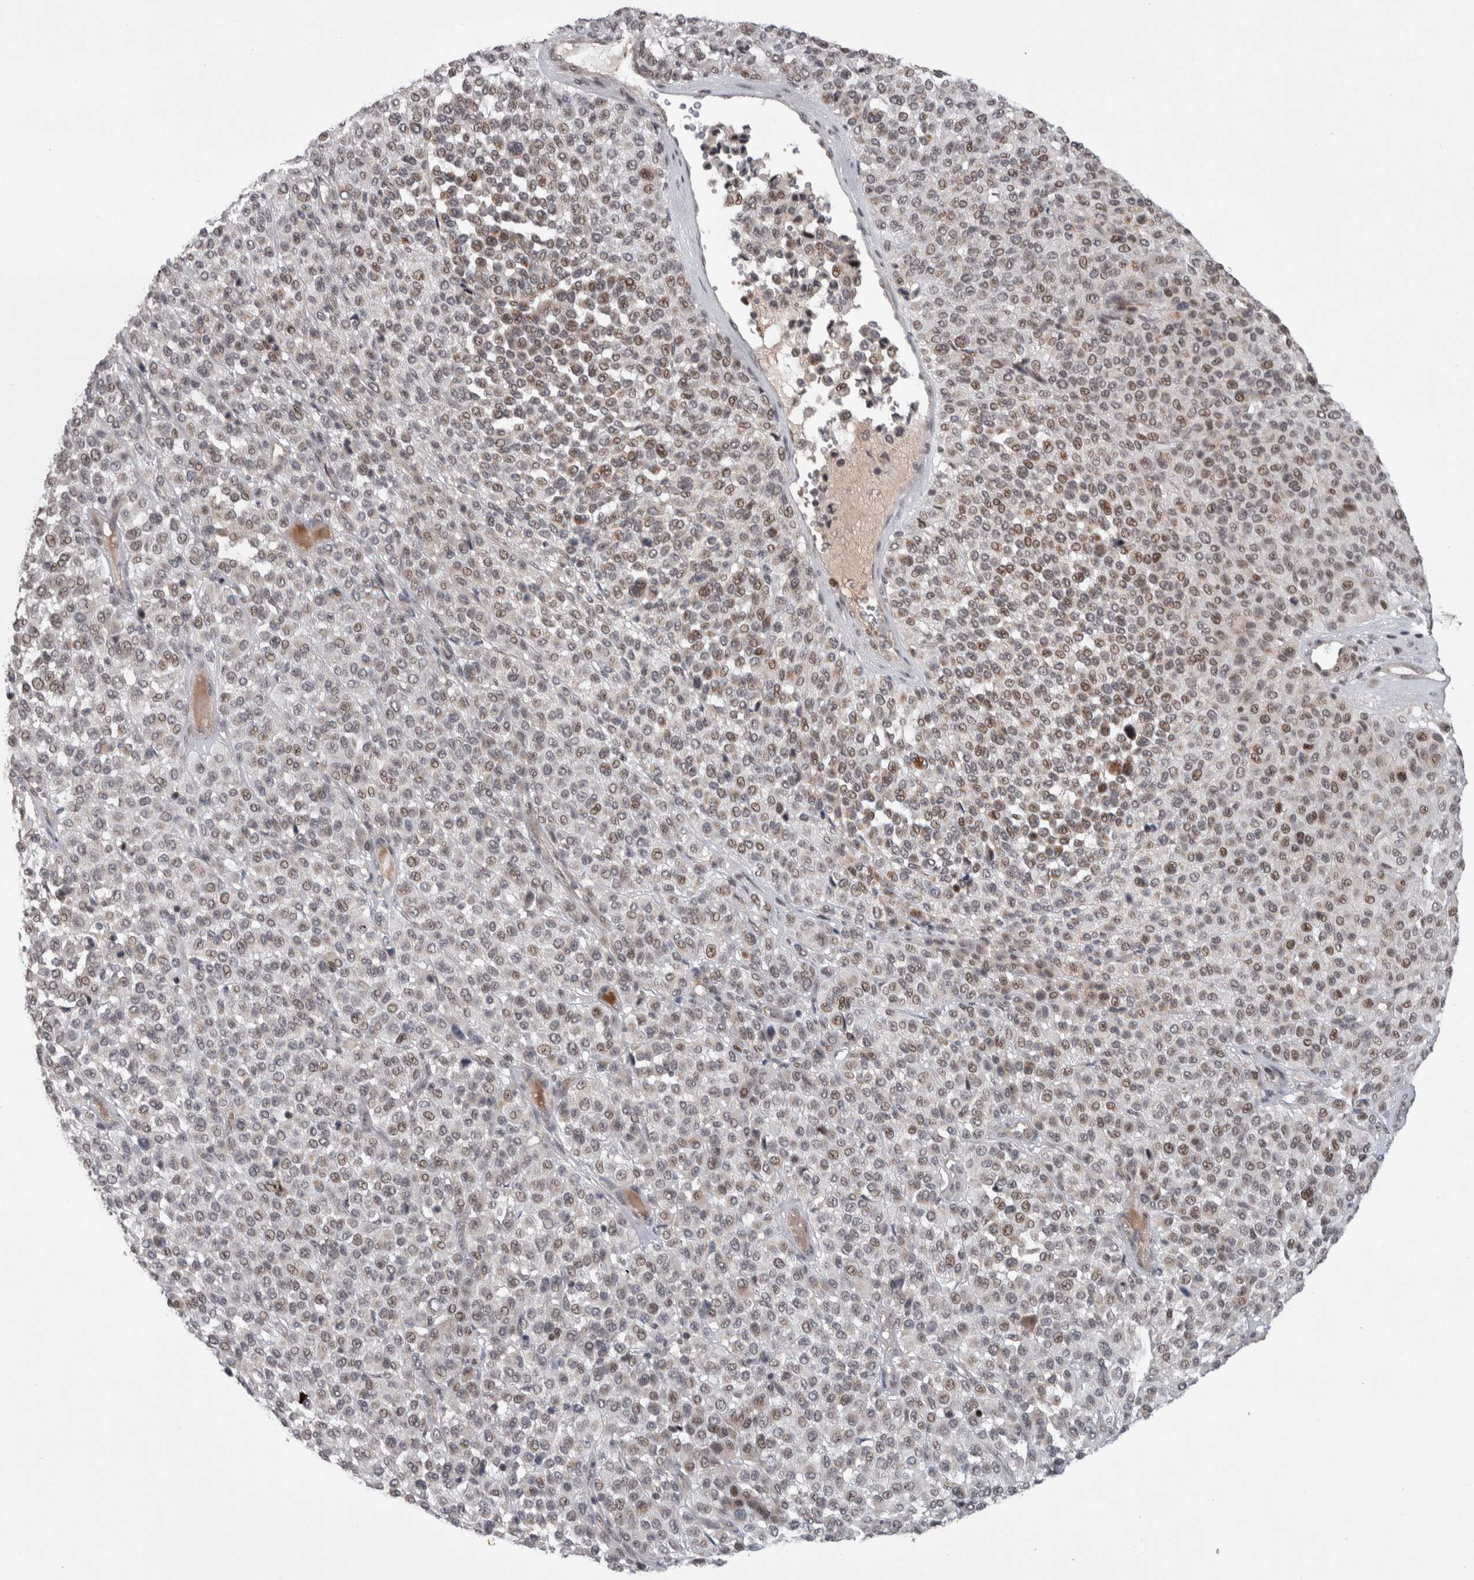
{"staining": {"intensity": "weak", "quantity": "25%-75%", "location": "nuclear"}, "tissue": "melanoma", "cell_type": "Tumor cells", "image_type": "cancer", "snomed": [{"axis": "morphology", "description": "Malignant melanoma, Metastatic site"}, {"axis": "topography", "description": "Pancreas"}], "caption": "Immunohistochemistry (DAB (3,3'-diaminobenzidine)) staining of melanoma exhibits weak nuclear protein expression in about 25%-75% of tumor cells. The protein is stained brown, and the nuclei are stained in blue (DAB (3,3'-diaminobenzidine) IHC with brightfield microscopy, high magnification).", "gene": "ZNF592", "patient": {"sex": "female", "age": 30}}